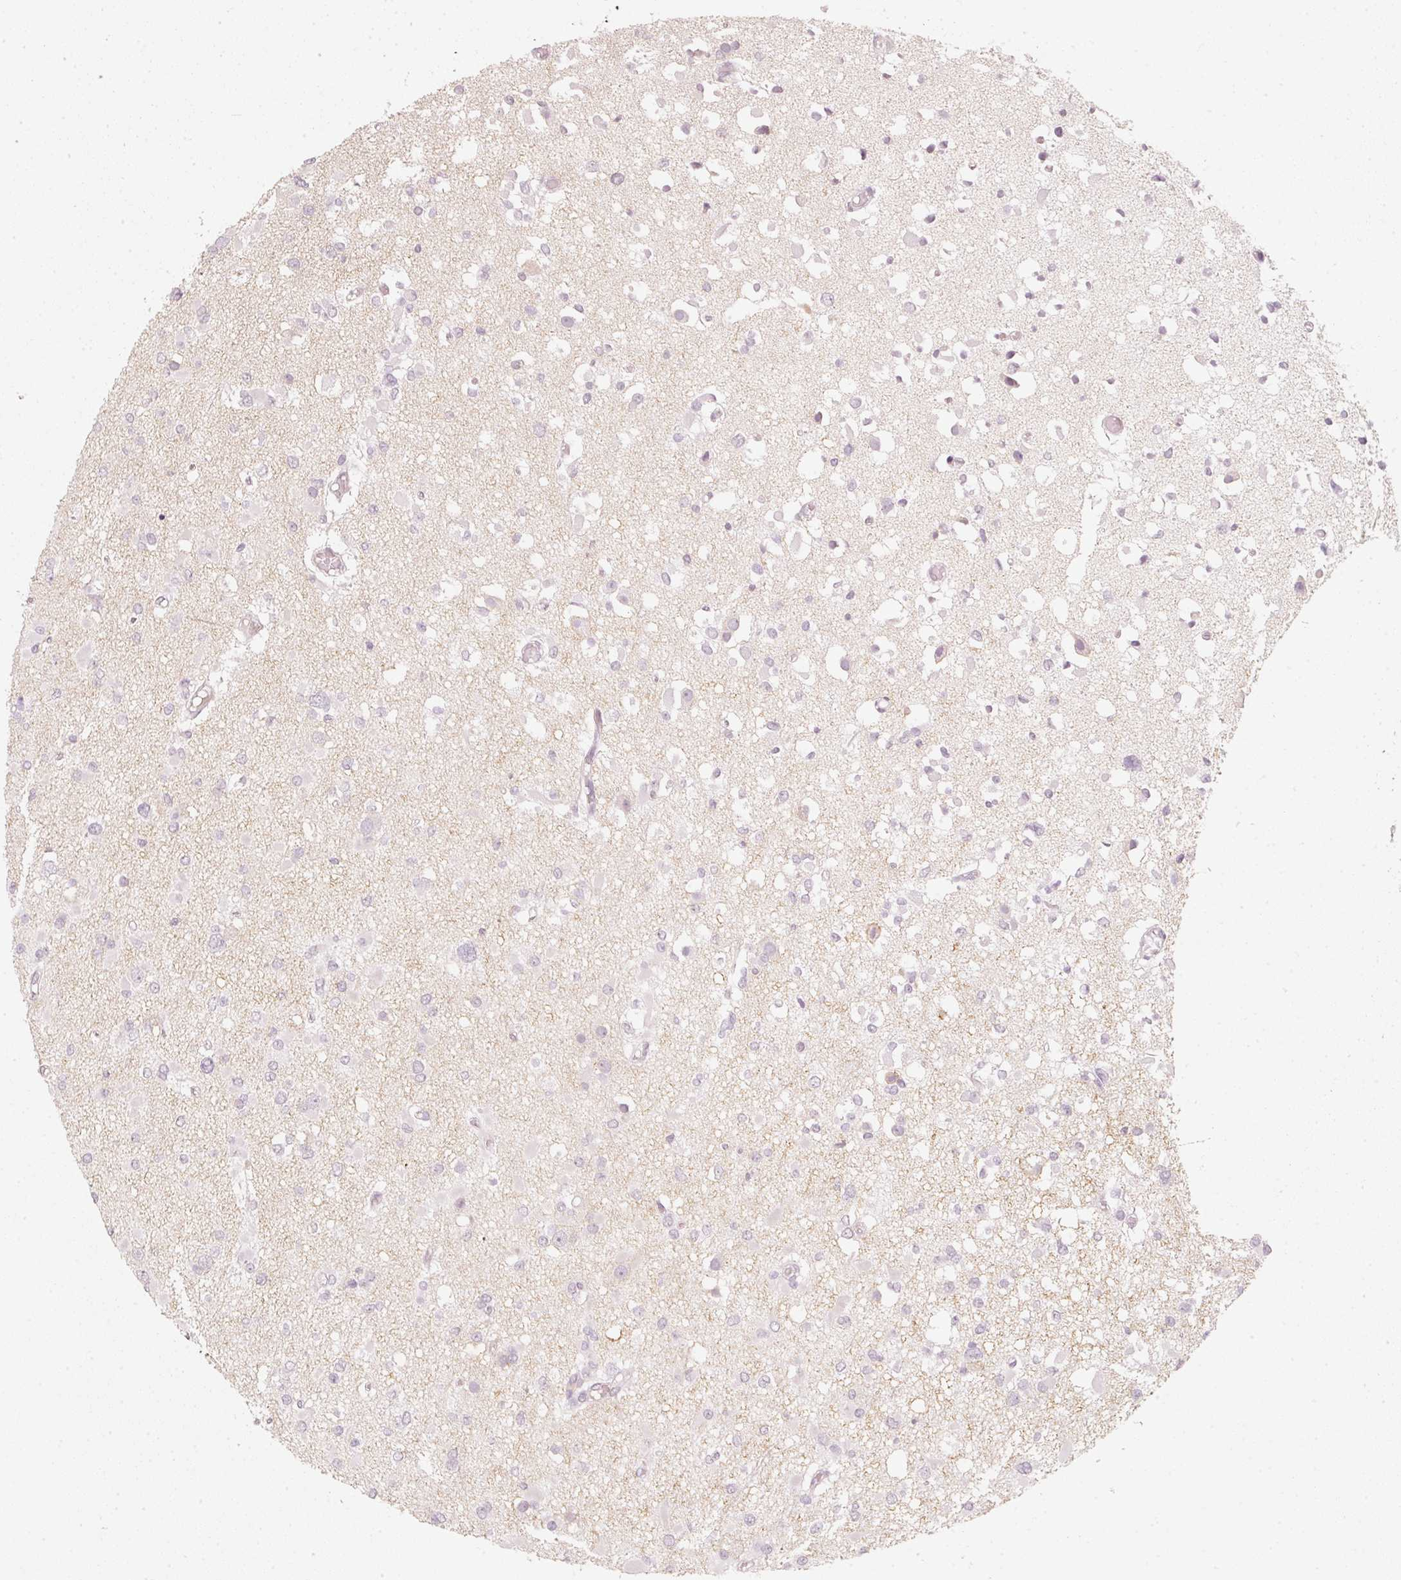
{"staining": {"intensity": "negative", "quantity": "none", "location": "none"}, "tissue": "glioma", "cell_type": "Tumor cells", "image_type": "cancer", "snomed": [{"axis": "morphology", "description": "Glioma, malignant, Low grade"}, {"axis": "topography", "description": "Brain"}], "caption": "A histopathology image of malignant glioma (low-grade) stained for a protein demonstrates no brown staining in tumor cells. (DAB (3,3'-diaminobenzidine) IHC with hematoxylin counter stain).", "gene": "STEAP1", "patient": {"sex": "female", "age": 22}}